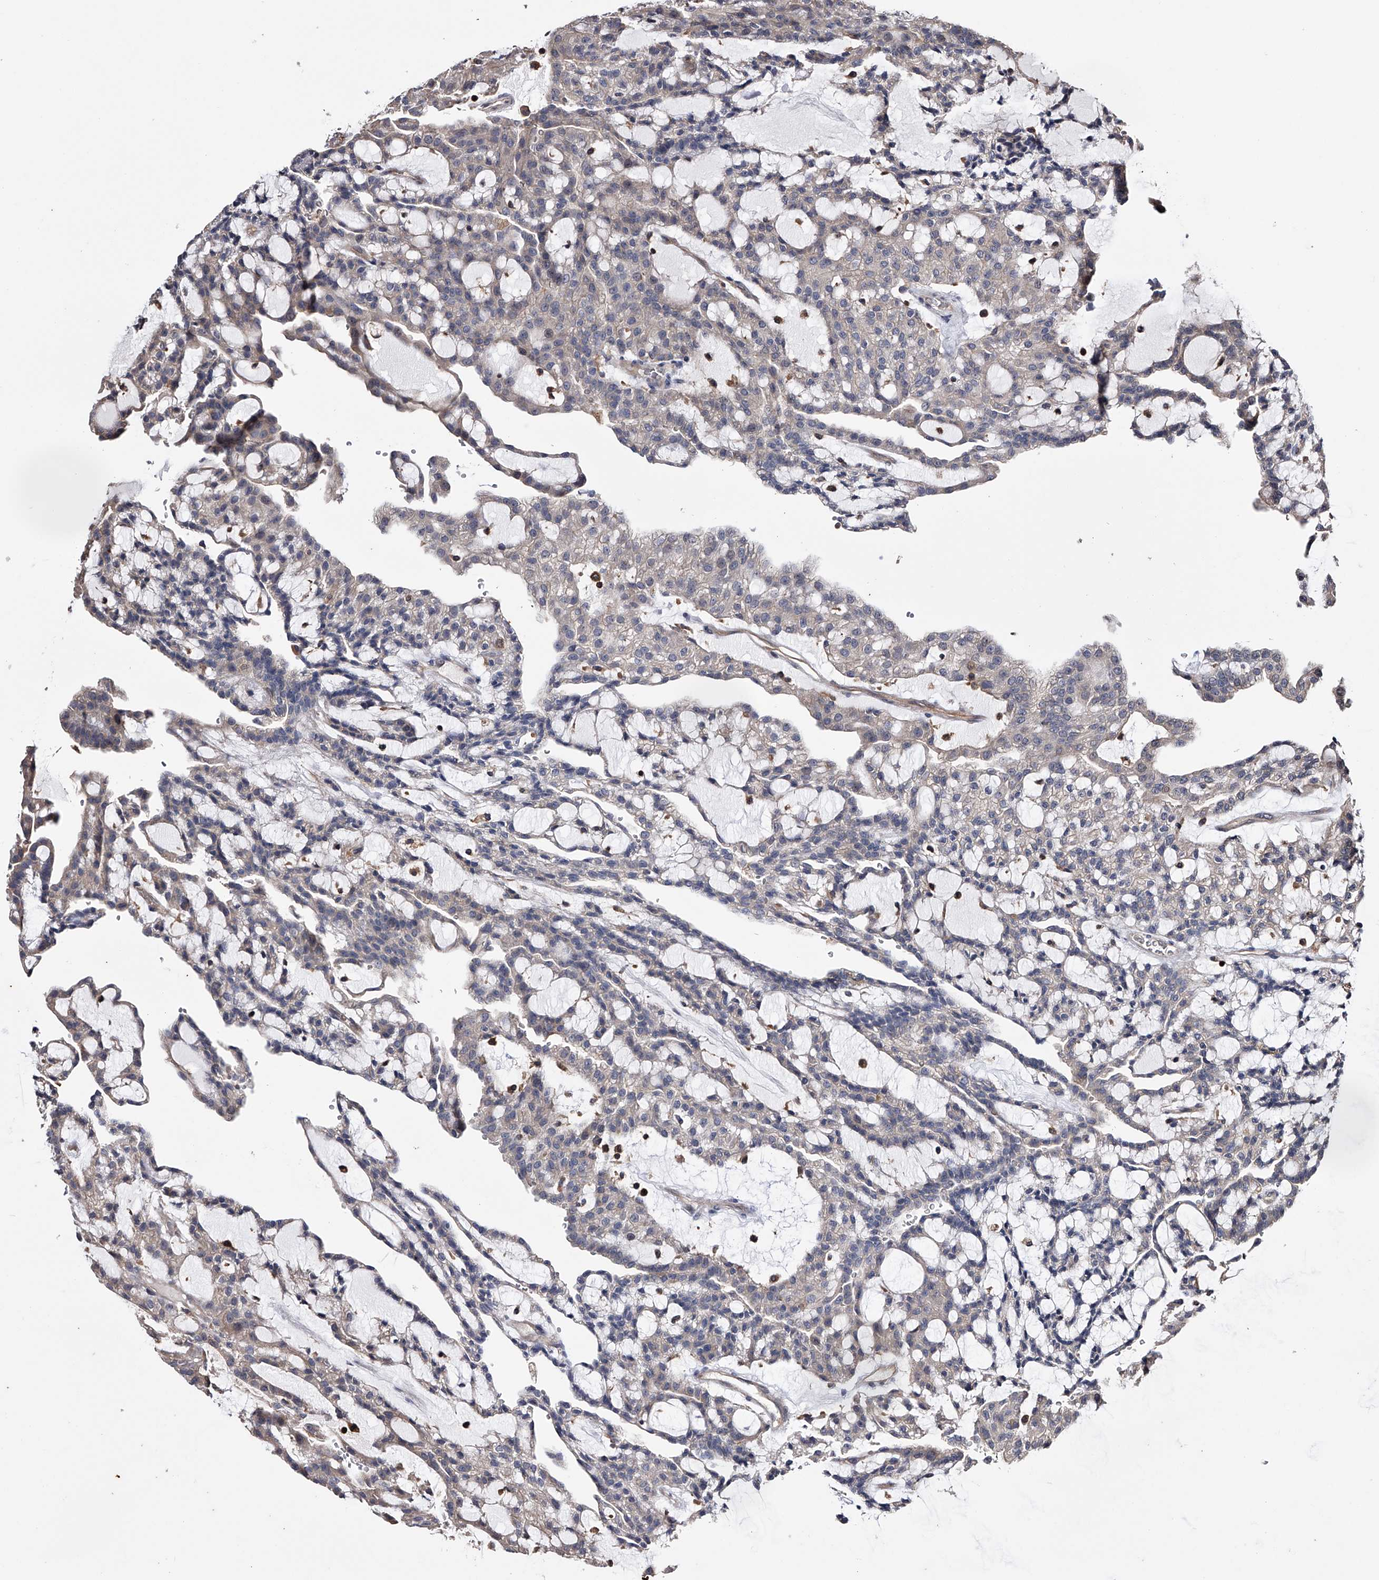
{"staining": {"intensity": "negative", "quantity": "none", "location": "none"}, "tissue": "renal cancer", "cell_type": "Tumor cells", "image_type": "cancer", "snomed": [{"axis": "morphology", "description": "Adenocarcinoma, NOS"}, {"axis": "topography", "description": "Kidney"}], "caption": "A high-resolution micrograph shows IHC staining of renal cancer, which reveals no significant staining in tumor cells.", "gene": "PAN3", "patient": {"sex": "male", "age": 63}}